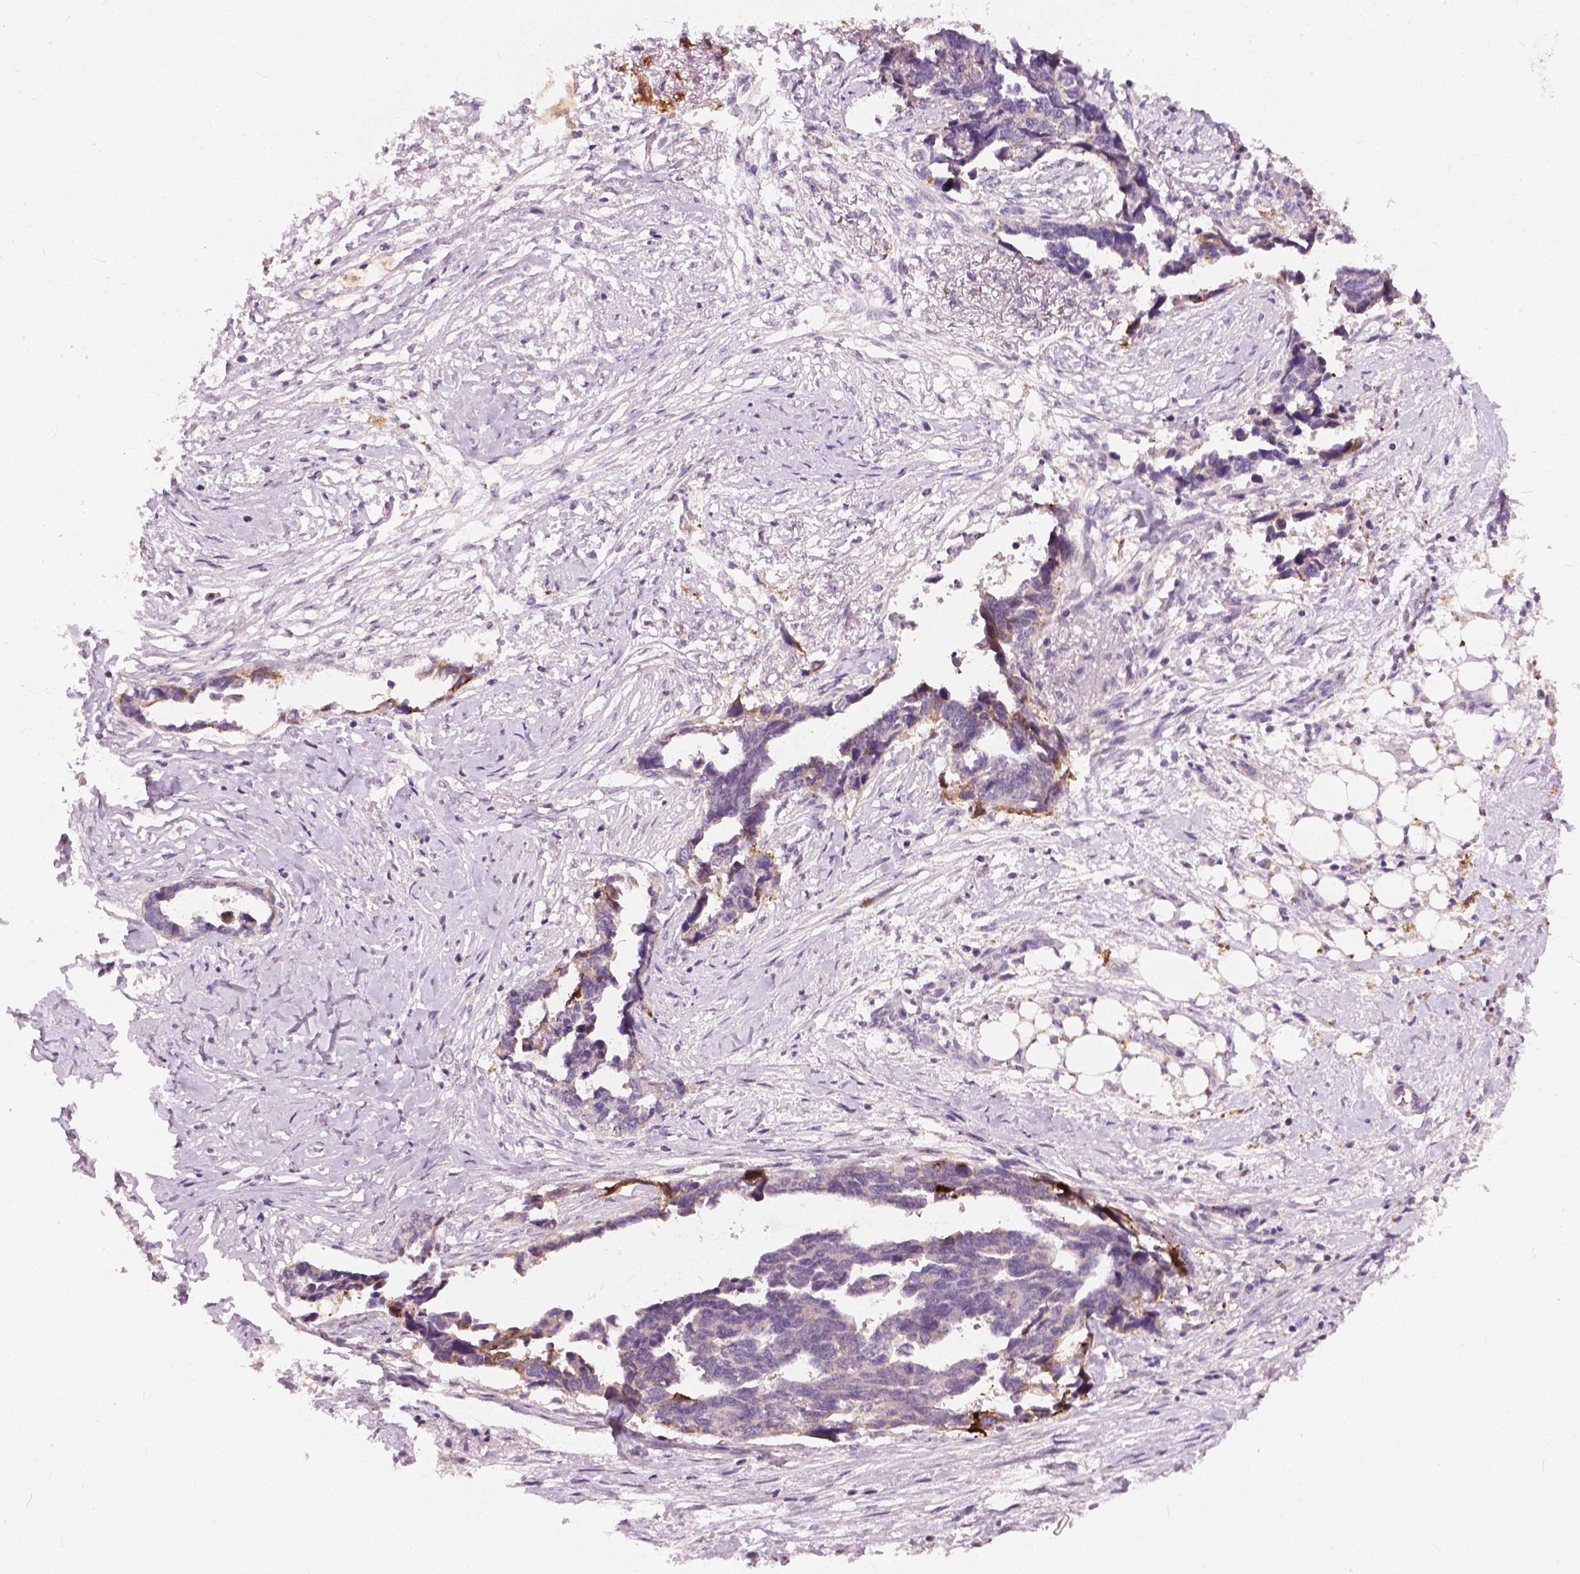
{"staining": {"intensity": "moderate", "quantity": "<25%", "location": "cytoplasmic/membranous"}, "tissue": "ovarian cancer", "cell_type": "Tumor cells", "image_type": "cancer", "snomed": [{"axis": "morphology", "description": "Cystadenocarcinoma, serous, NOS"}, {"axis": "topography", "description": "Ovary"}], "caption": "Immunohistochemical staining of ovarian cancer exhibits low levels of moderate cytoplasmic/membranous protein staining in approximately <25% of tumor cells.", "gene": "KRT17", "patient": {"sex": "female", "age": 69}}